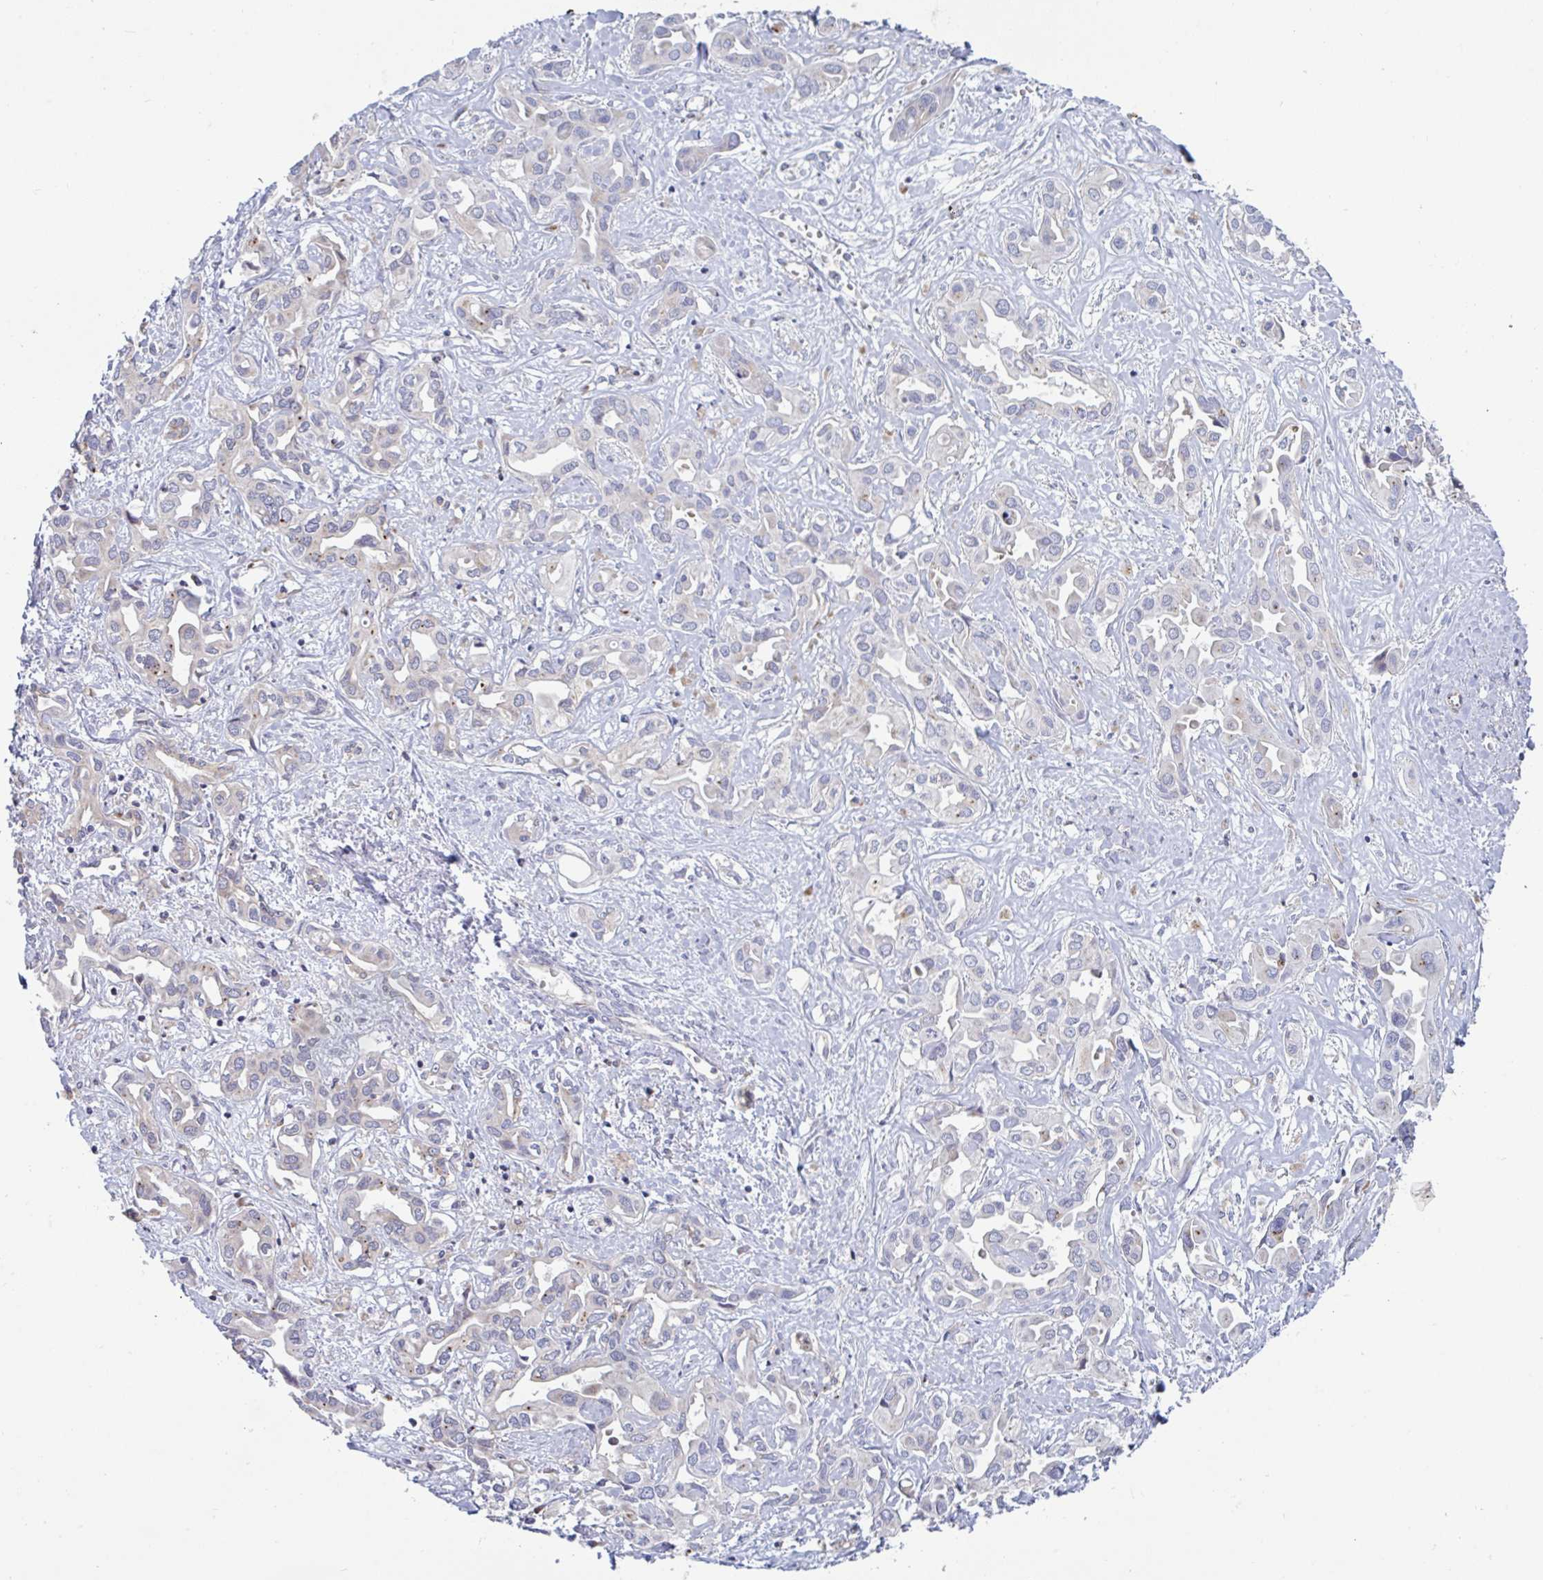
{"staining": {"intensity": "negative", "quantity": "none", "location": "none"}, "tissue": "liver cancer", "cell_type": "Tumor cells", "image_type": "cancer", "snomed": [{"axis": "morphology", "description": "Cholangiocarcinoma"}, {"axis": "topography", "description": "Liver"}], "caption": "Tumor cells are negative for brown protein staining in cholangiocarcinoma (liver).", "gene": "SLC9A6", "patient": {"sex": "female", "age": 64}}